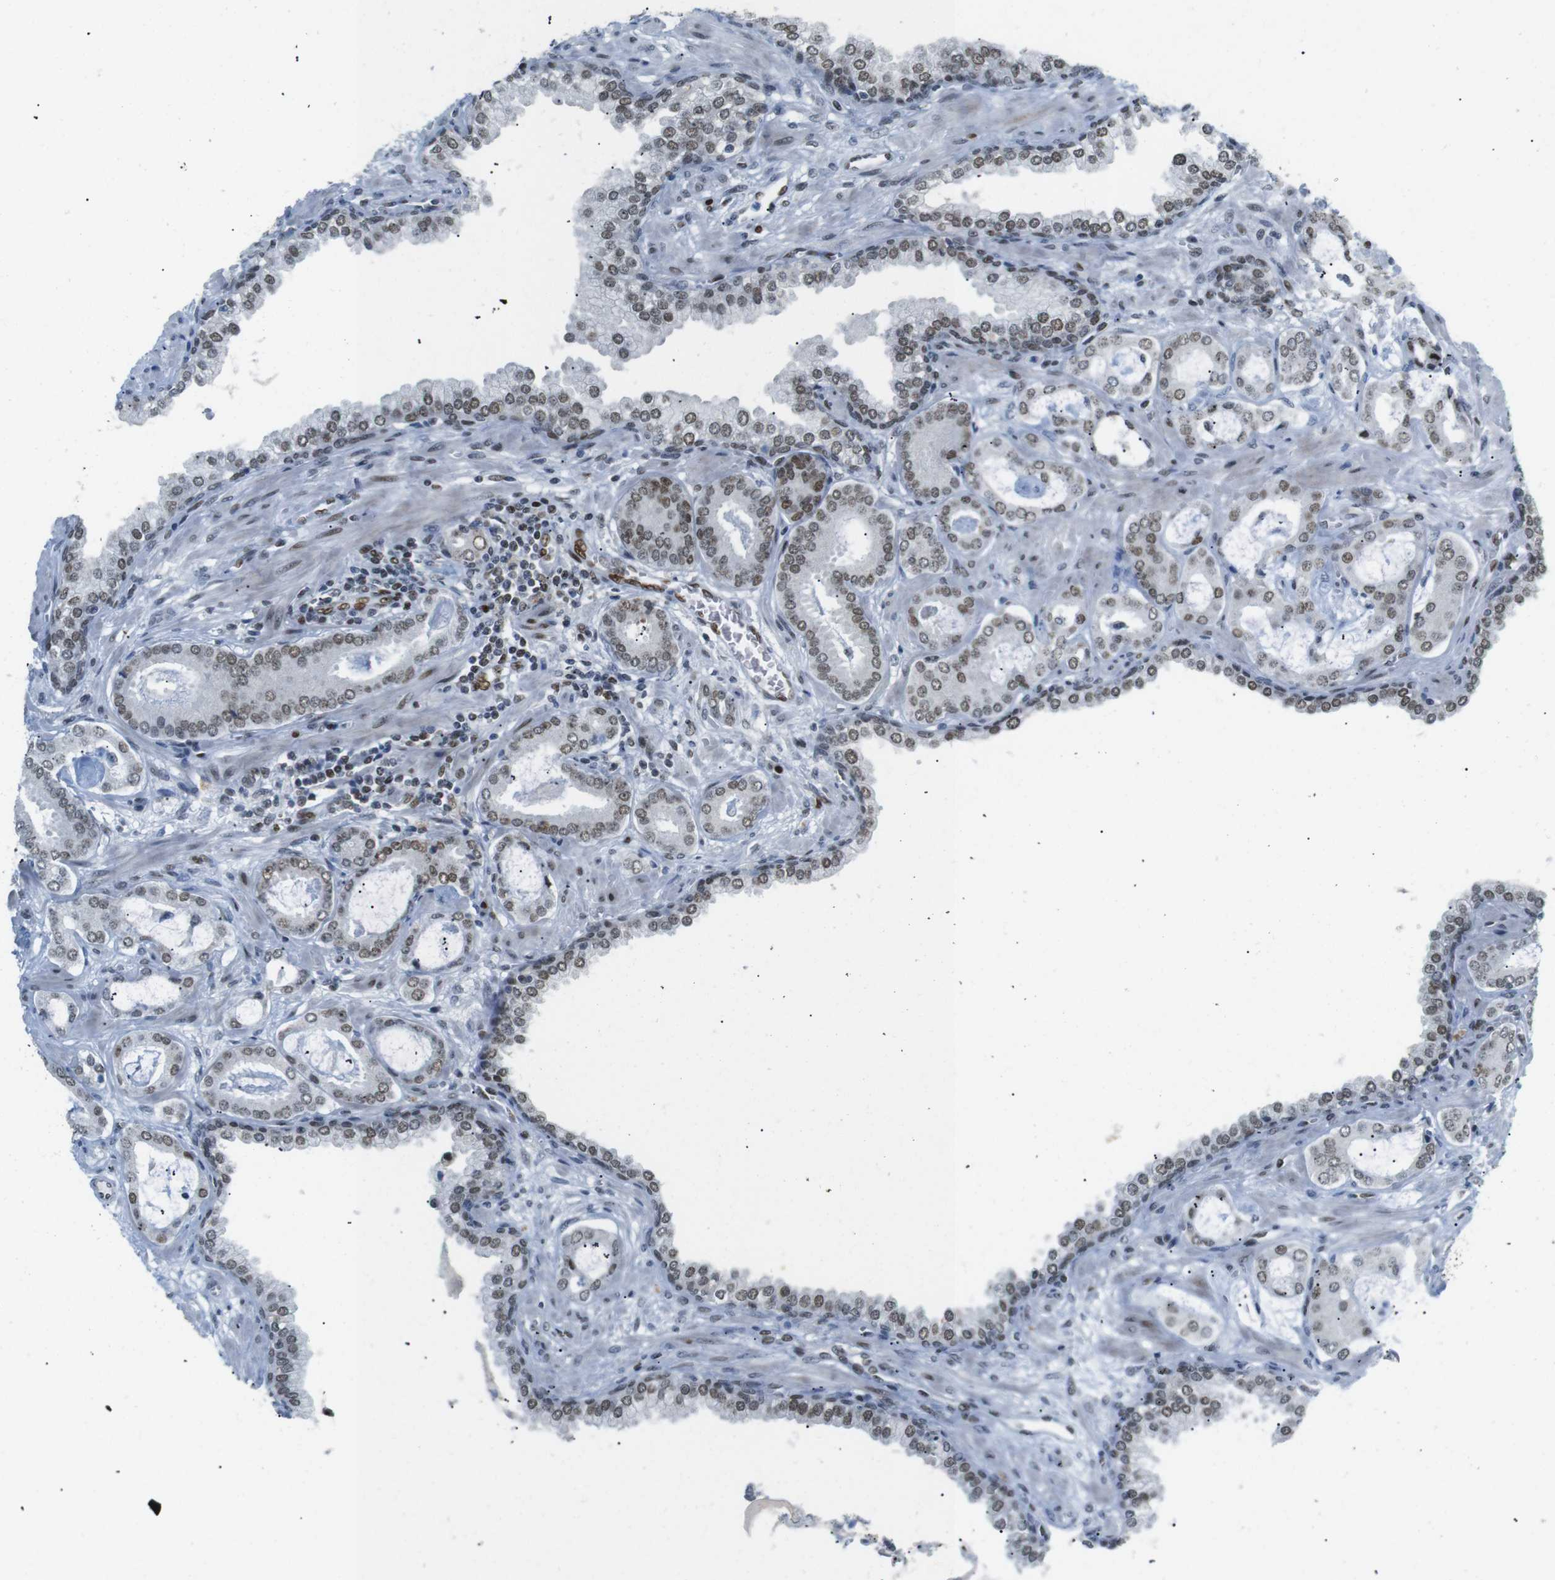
{"staining": {"intensity": "weak", "quantity": ">75%", "location": "nuclear"}, "tissue": "prostate cancer", "cell_type": "Tumor cells", "image_type": "cancer", "snomed": [{"axis": "morphology", "description": "Adenocarcinoma, Low grade"}, {"axis": "topography", "description": "Prostate"}], "caption": "Weak nuclear positivity is appreciated in approximately >75% of tumor cells in prostate low-grade adenocarcinoma.", "gene": "RIOX2", "patient": {"sex": "male", "age": 53}}